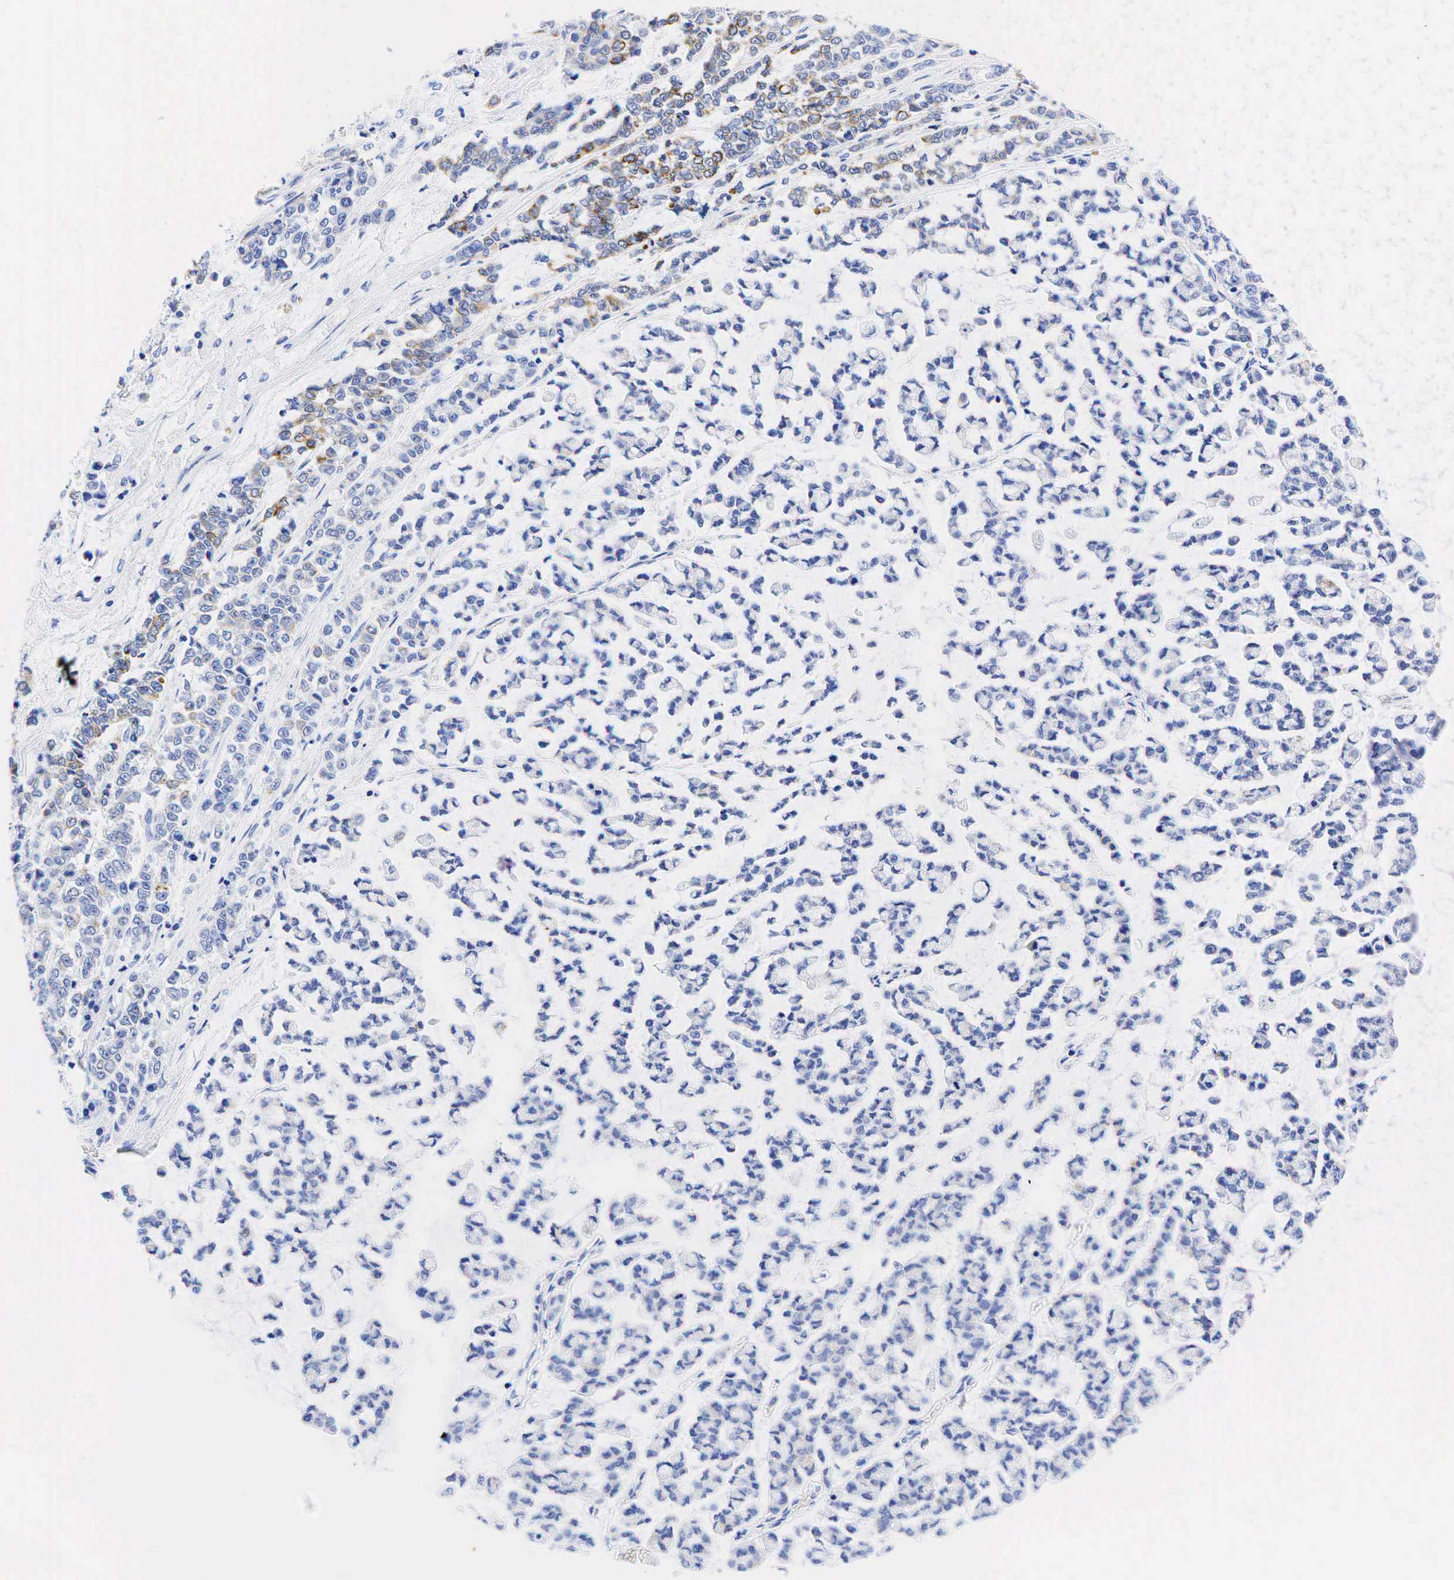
{"staining": {"intensity": "weak", "quantity": "25%-75%", "location": "cytoplasmic/membranous"}, "tissue": "liver cancer", "cell_type": "Tumor cells", "image_type": "cancer", "snomed": [{"axis": "morphology", "description": "Carcinoma, metastatic, NOS"}, {"axis": "topography", "description": "Liver"}], "caption": "This histopathology image exhibits immunohistochemistry staining of human liver cancer, with low weak cytoplasmic/membranous positivity in about 25%-75% of tumor cells.", "gene": "KRT19", "patient": {"sex": "female", "age": 58}}